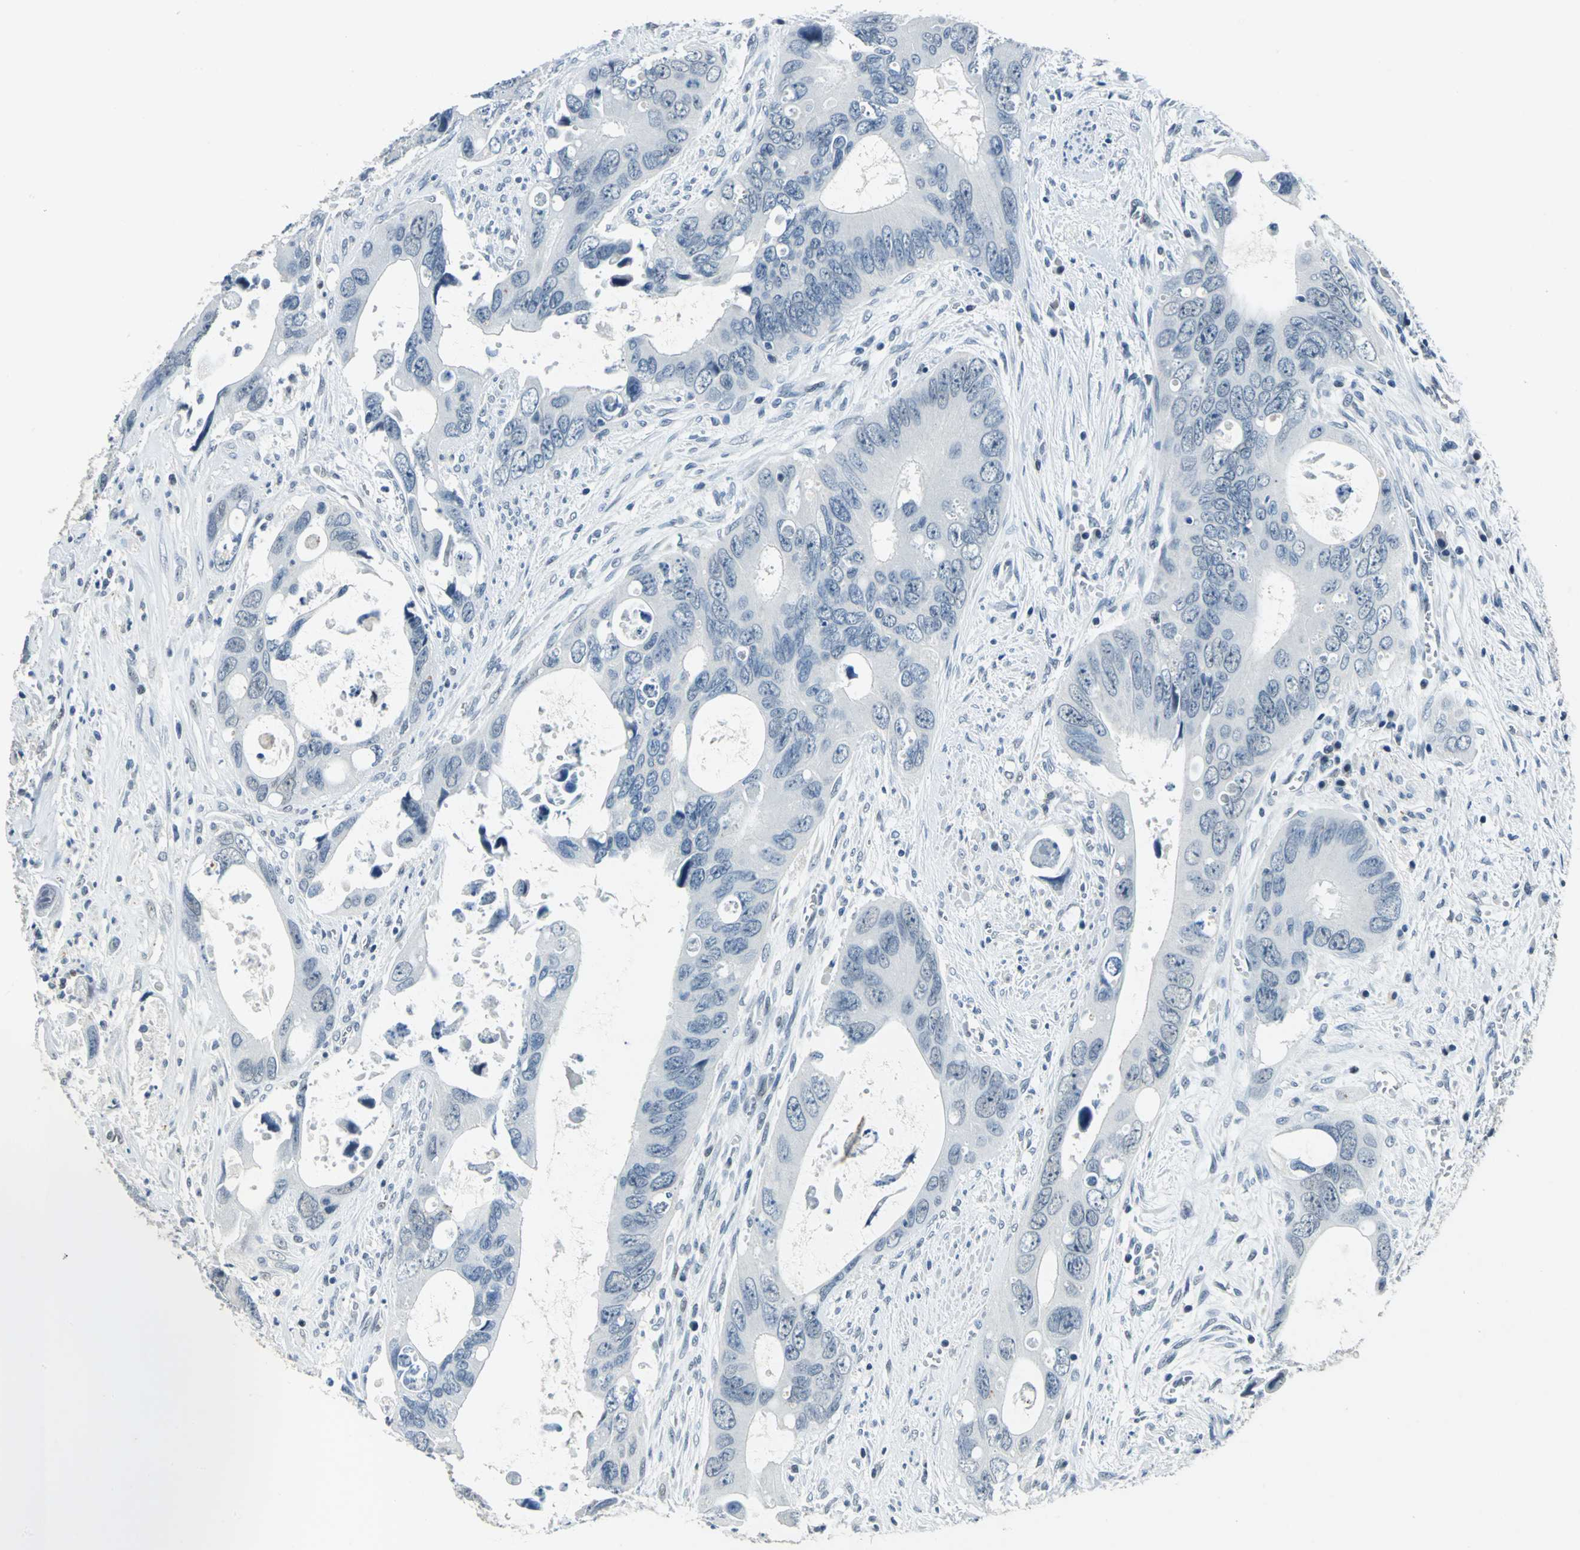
{"staining": {"intensity": "negative", "quantity": "none", "location": "none"}, "tissue": "colorectal cancer", "cell_type": "Tumor cells", "image_type": "cancer", "snomed": [{"axis": "morphology", "description": "Adenocarcinoma, NOS"}, {"axis": "topography", "description": "Rectum"}], "caption": "Colorectal cancer (adenocarcinoma) stained for a protein using IHC reveals no expression tumor cells.", "gene": "RAD17", "patient": {"sex": "male", "age": 70}}